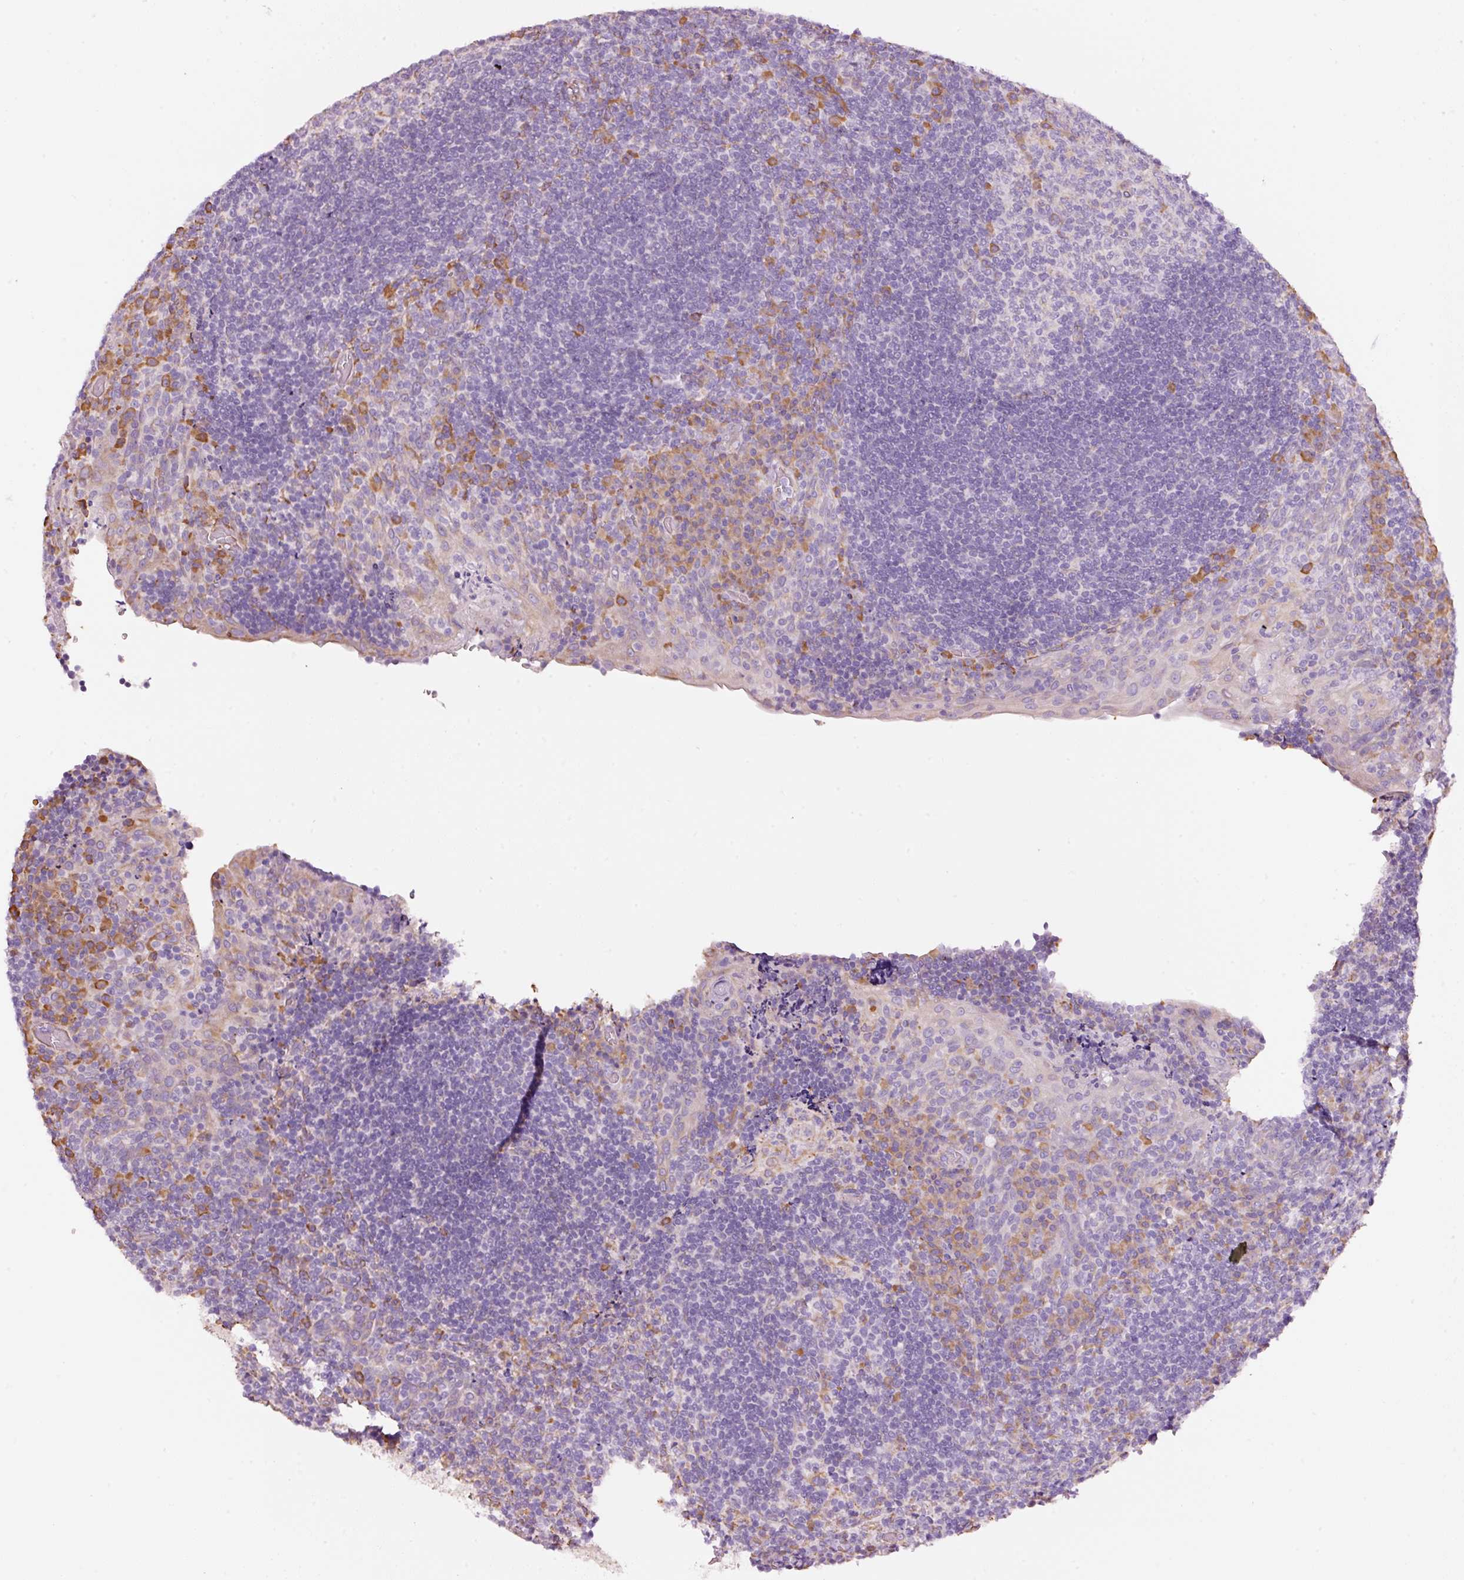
{"staining": {"intensity": "moderate", "quantity": "<25%", "location": "cytoplasmic/membranous"}, "tissue": "tonsil", "cell_type": "Germinal center cells", "image_type": "normal", "snomed": [{"axis": "morphology", "description": "Normal tissue, NOS"}, {"axis": "topography", "description": "Tonsil"}], "caption": "A brown stain shows moderate cytoplasmic/membranous staining of a protein in germinal center cells of normal tonsil.", "gene": "GCG", "patient": {"sex": "male", "age": 17}}